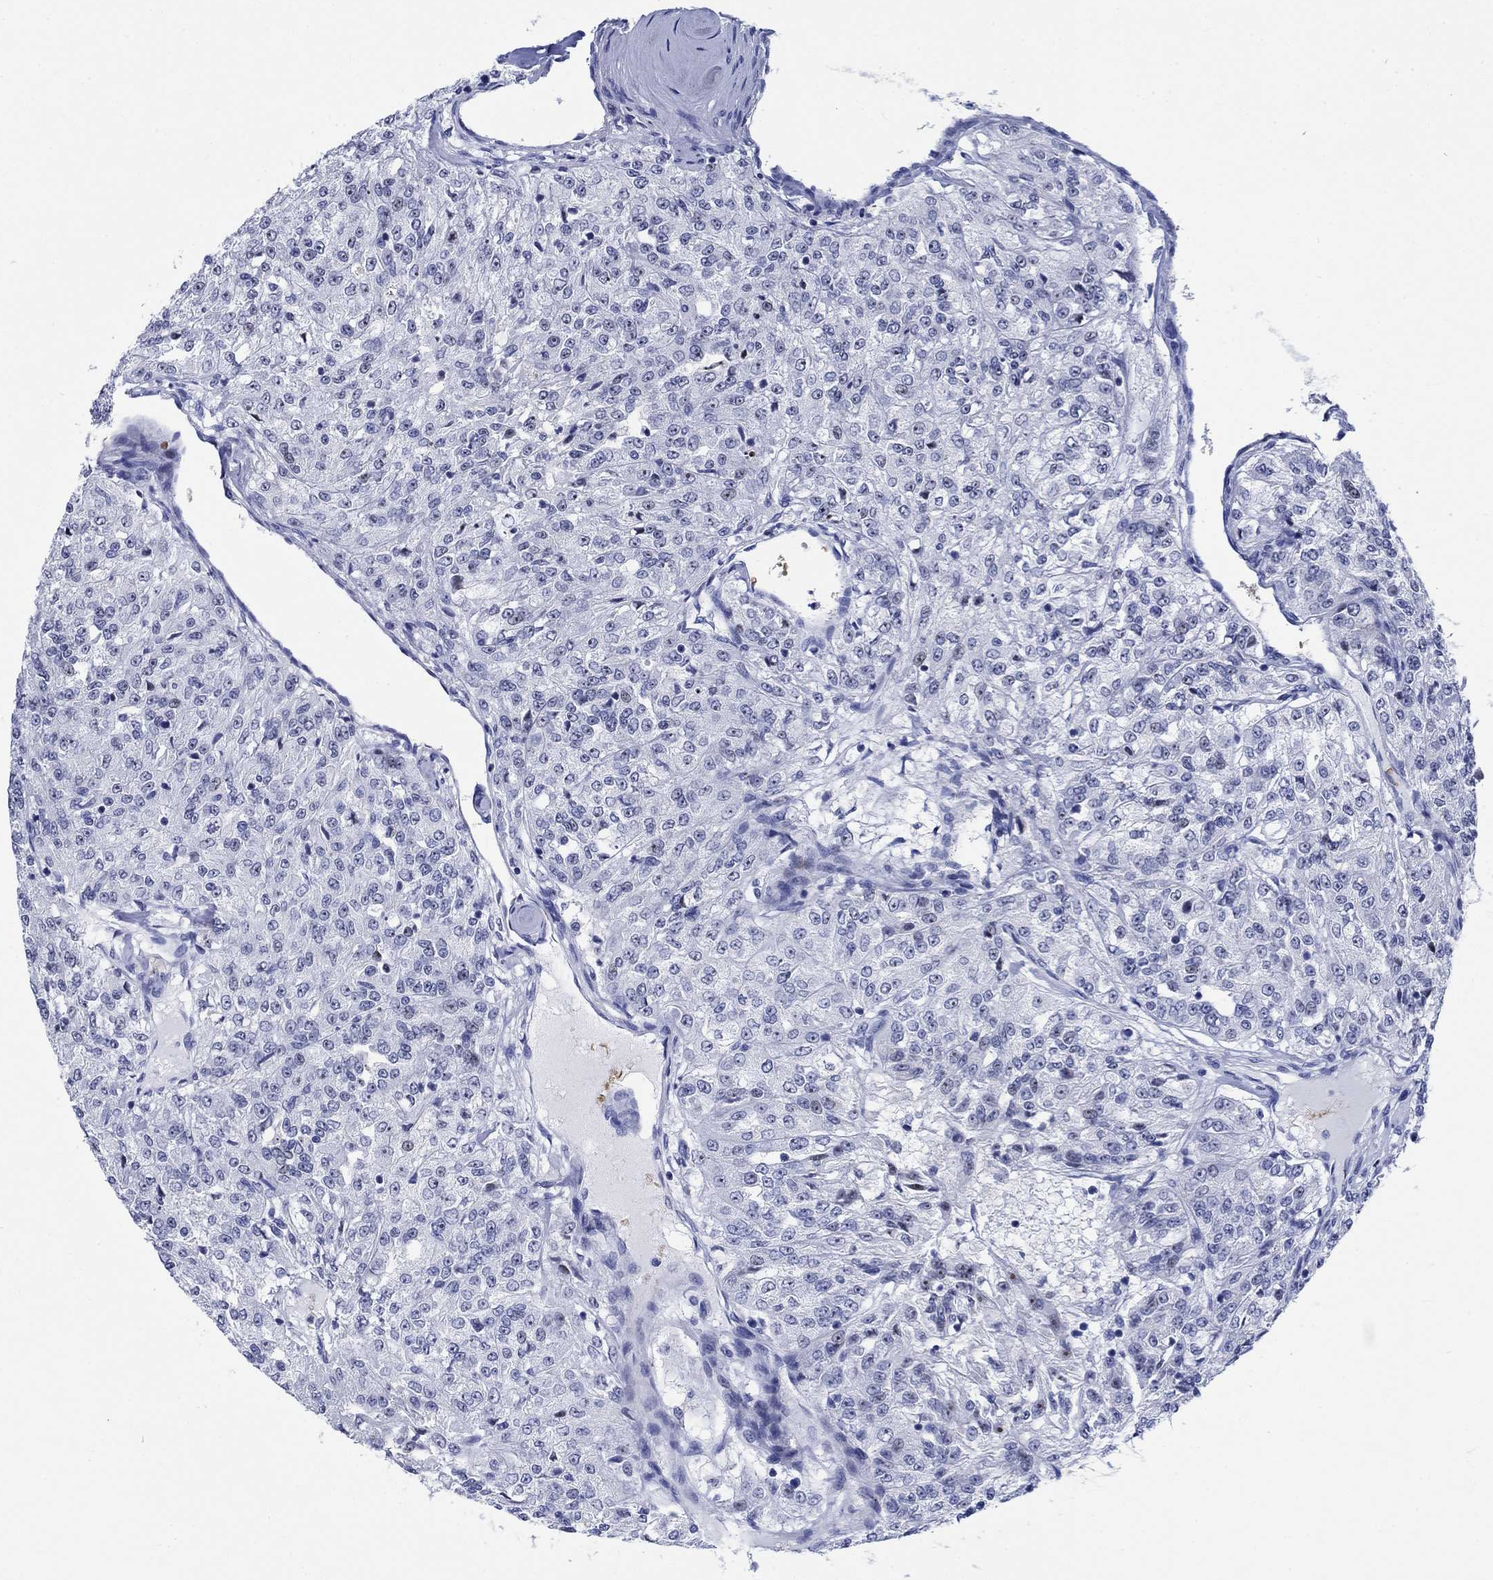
{"staining": {"intensity": "negative", "quantity": "none", "location": "none"}, "tissue": "renal cancer", "cell_type": "Tumor cells", "image_type": "cancer", "snomed": [{"axis": "morphology", "description": "Adenocarcinoma, NOS"}, {"axis": "topography", "description": "Kidney"}], "caption": "High power microscopy image of an immunohistochemistry image of renal cancer, revealing no significant staining in tumor cells.", "gene": "ZNF446", "patient": {"sex": "female", "age": 63}}